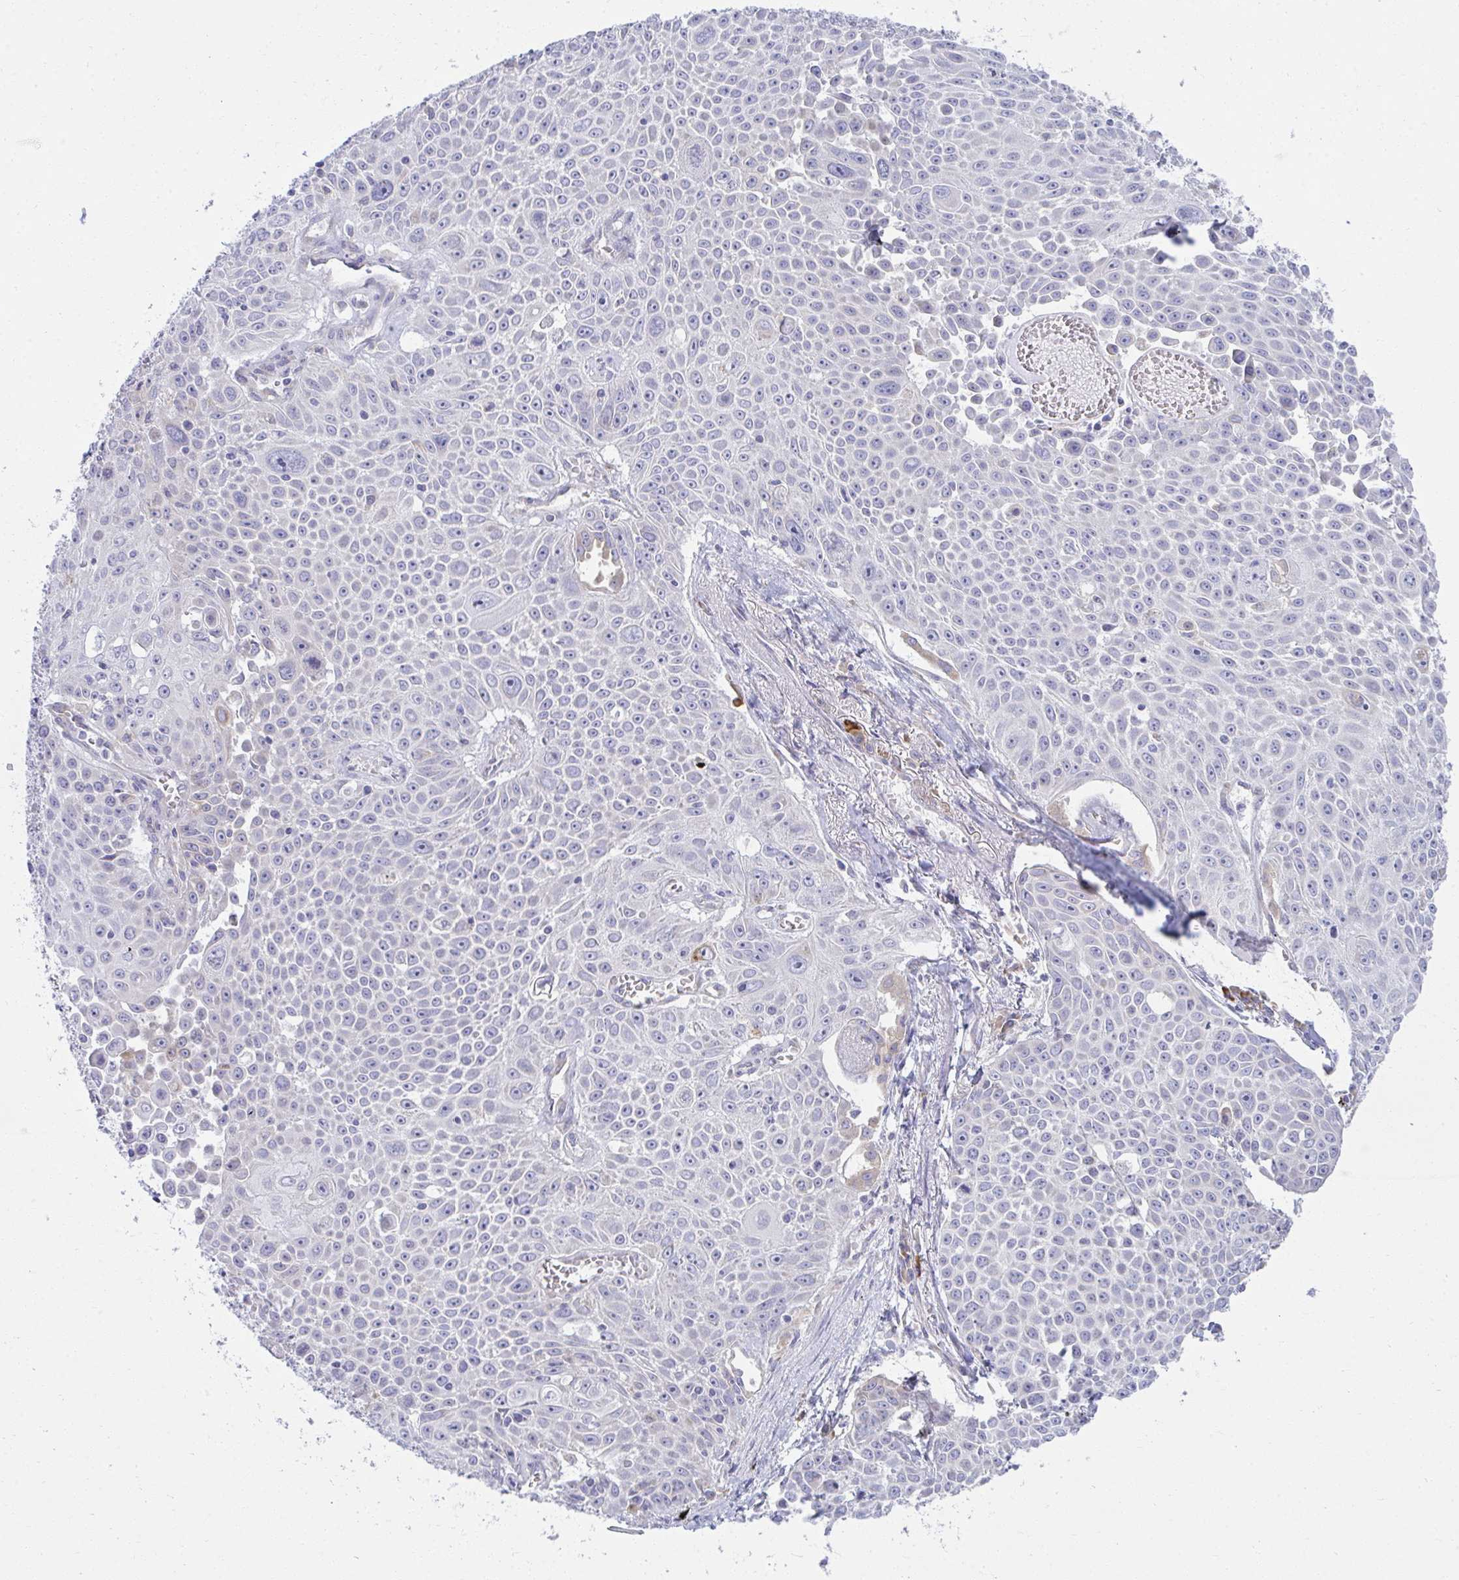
{"staining": {"intensity": "negative", "quantity": "none", "location": "none"}, "tissue": "lung cancer", "cell_type": "Tumor cells", "image_type": "cancer", "snomed": [{"axis": "morphology", "description": "Squamous cell carcinoma, NOS"}, {"axis": "morphology", "description": "Squamous cell carcinoma, metastatic, NOS"}, {"axis": "topography", "description": "Lymph node"}, {"axis": "topography", "description": "Lung"}], "caption": "Tumor cells are negative for brown protein staining in lung metastatic squamous cell carcinoma.", "gene": "FASLG", "patient": {"sex": "female", "age": 62}}